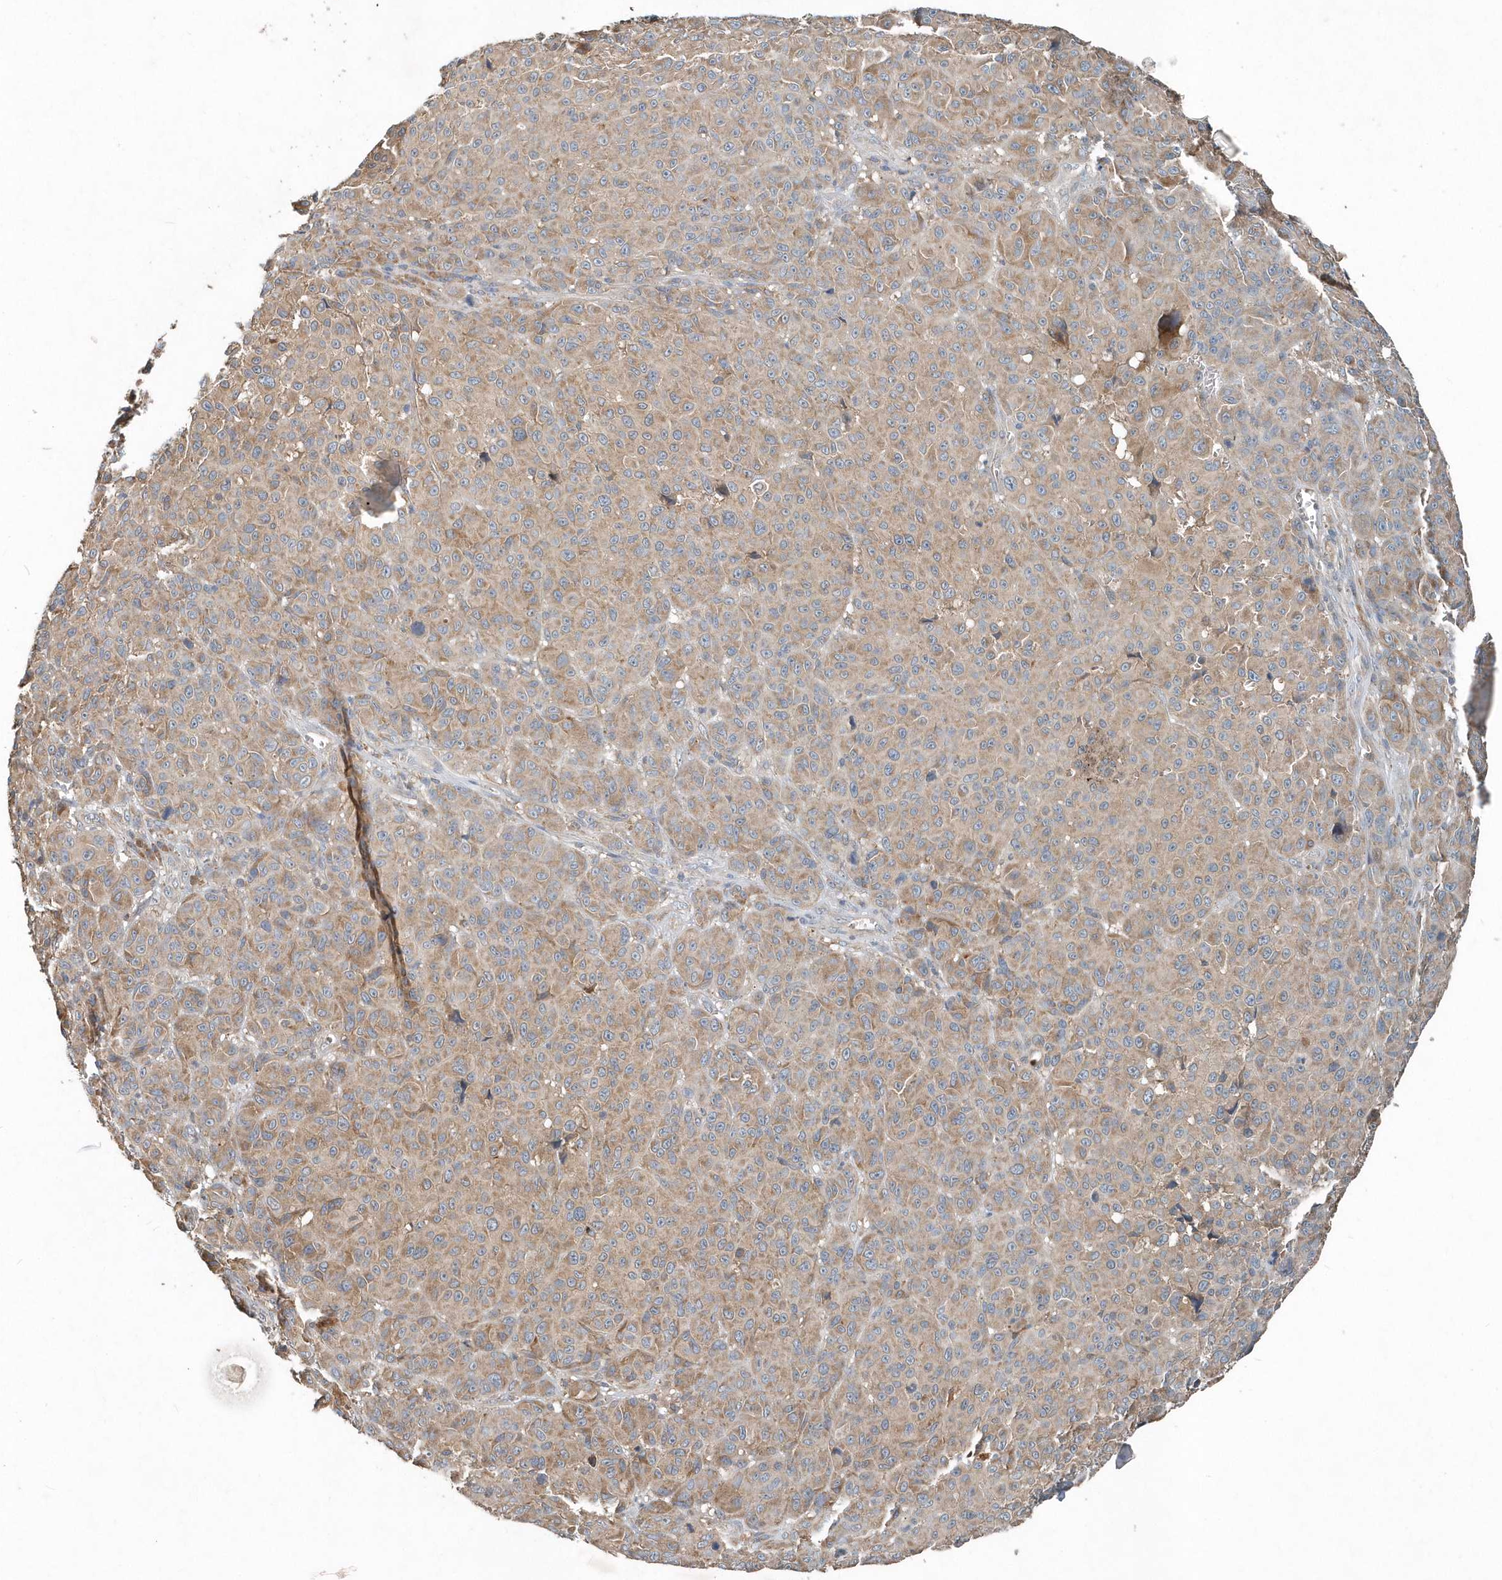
{"staining": {"intensity": "weak", "quantity": "25%-75%", "location": "cytoplasmic/membranous"}, "tissue": "melanoma", "cell_type": "Tumor cells", "image_type": "cancer", "snomed": [{"axis": "morphology", "description": "Malignant melanoma, NOS"}, {"axis": "topography", "description": "Skin"}], "caption": "Approximately 25%-75% of tumor cells in malignant melanoma show weak cytoplasmic/membranous protein expression as visualized by brown immunohistochemical staining.", "gene": "SCFD2", "patient": {"sex": "male", "age": 73}}